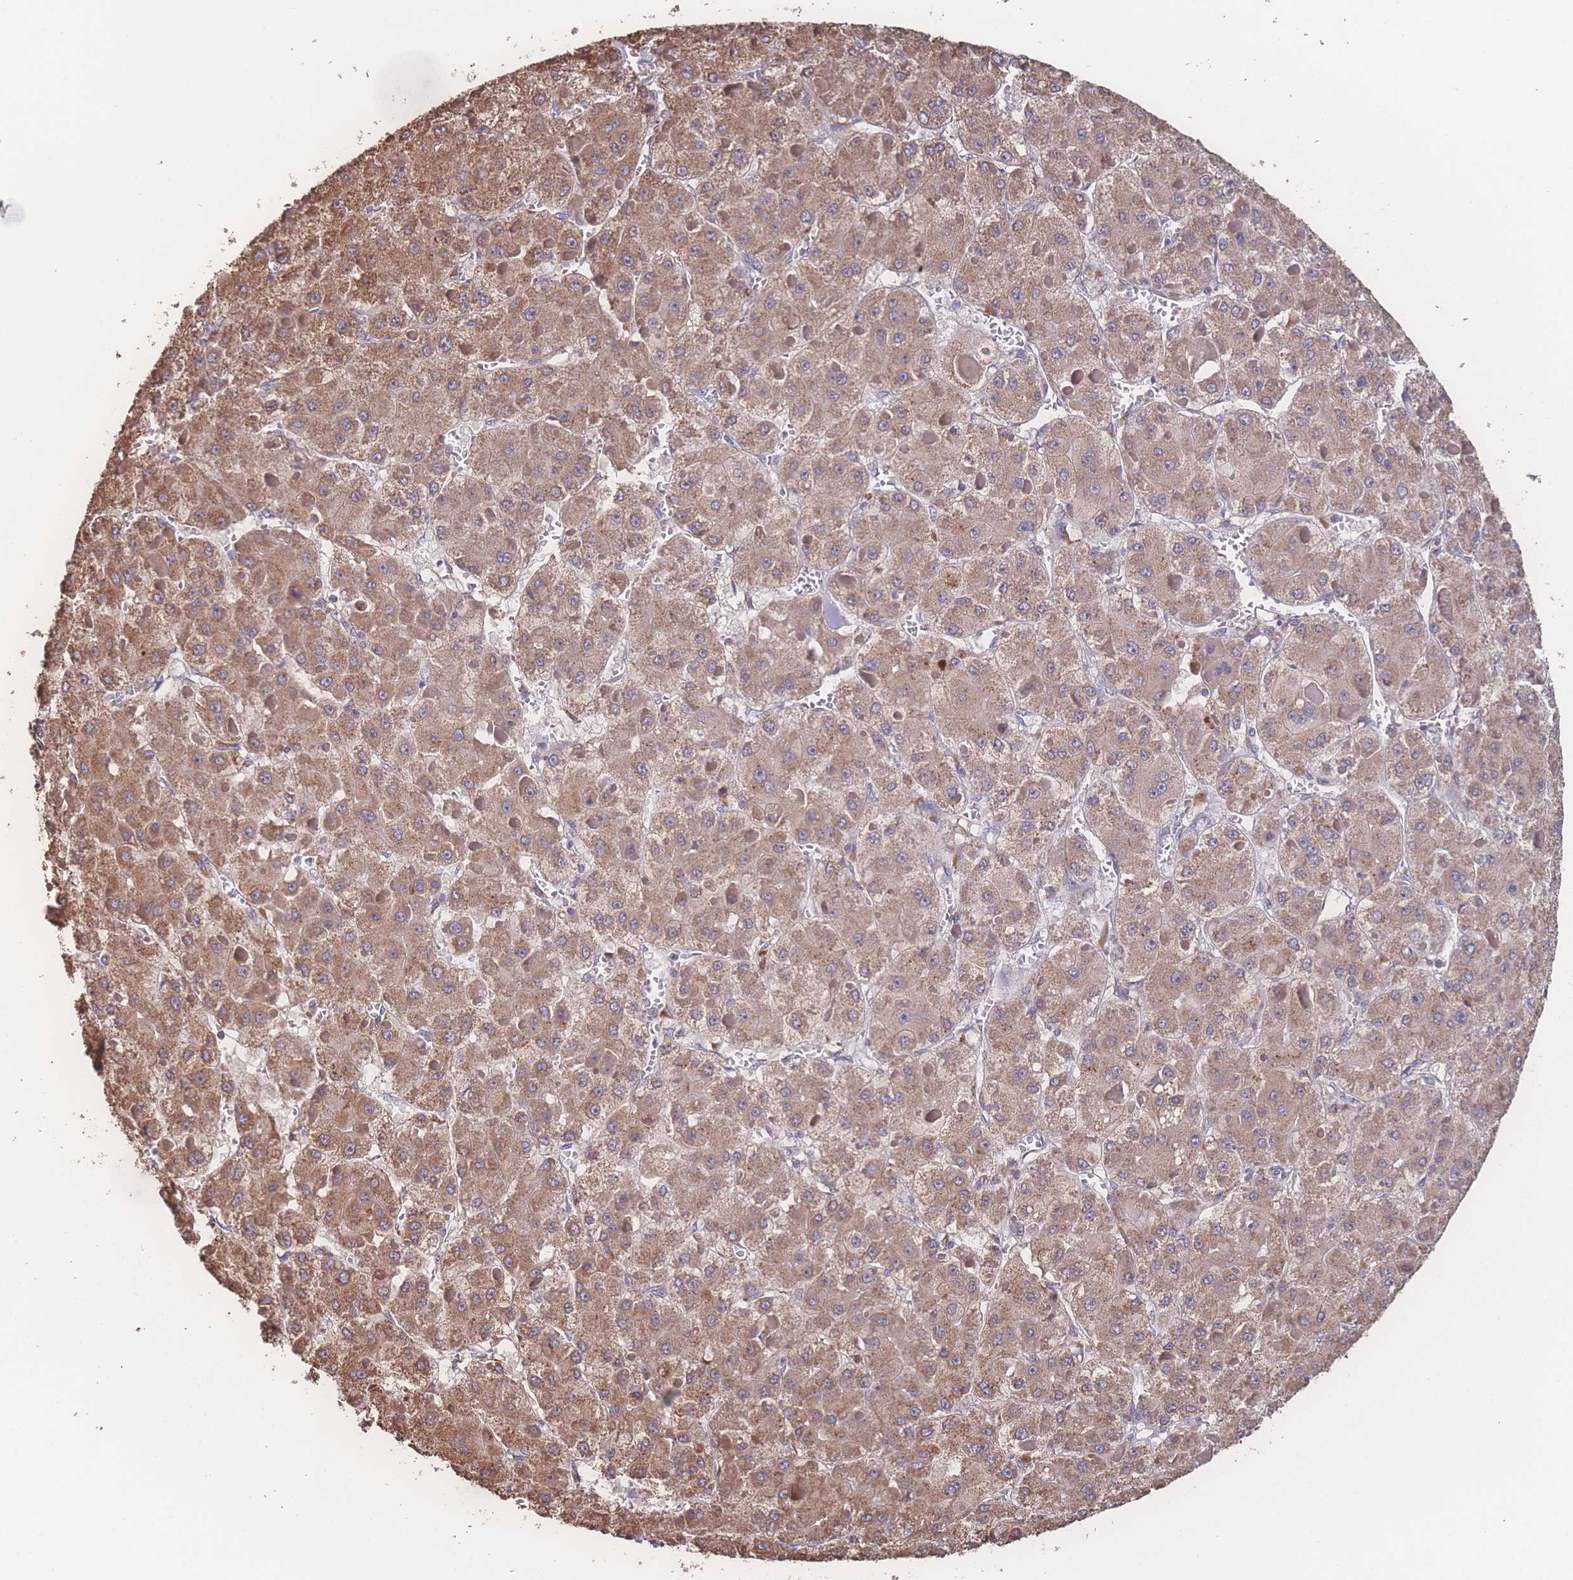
{"staining": {"intensity": "moderate", "quantity": ">75%", "location": "cytoplasmic/membranous"}, "tissue": "liver cancer", "cell_type": "Tumor cells", "image_type": "cancer", "snomed": [{"axis": "morphology", "description": "Carcinoma, Hepatocellular, NOS"}, {"axis": "topography", "description": "Liver"}], "caption": "A micrograph showing moderate cytoplasmic/membranous expression in about >75% of tumor cells in hepatocellular carcinoma (liver), as visualized by brown immunohistochemical staining.", "gene": "SGSM3", "patient": {"sex": "female", "age": 73}}